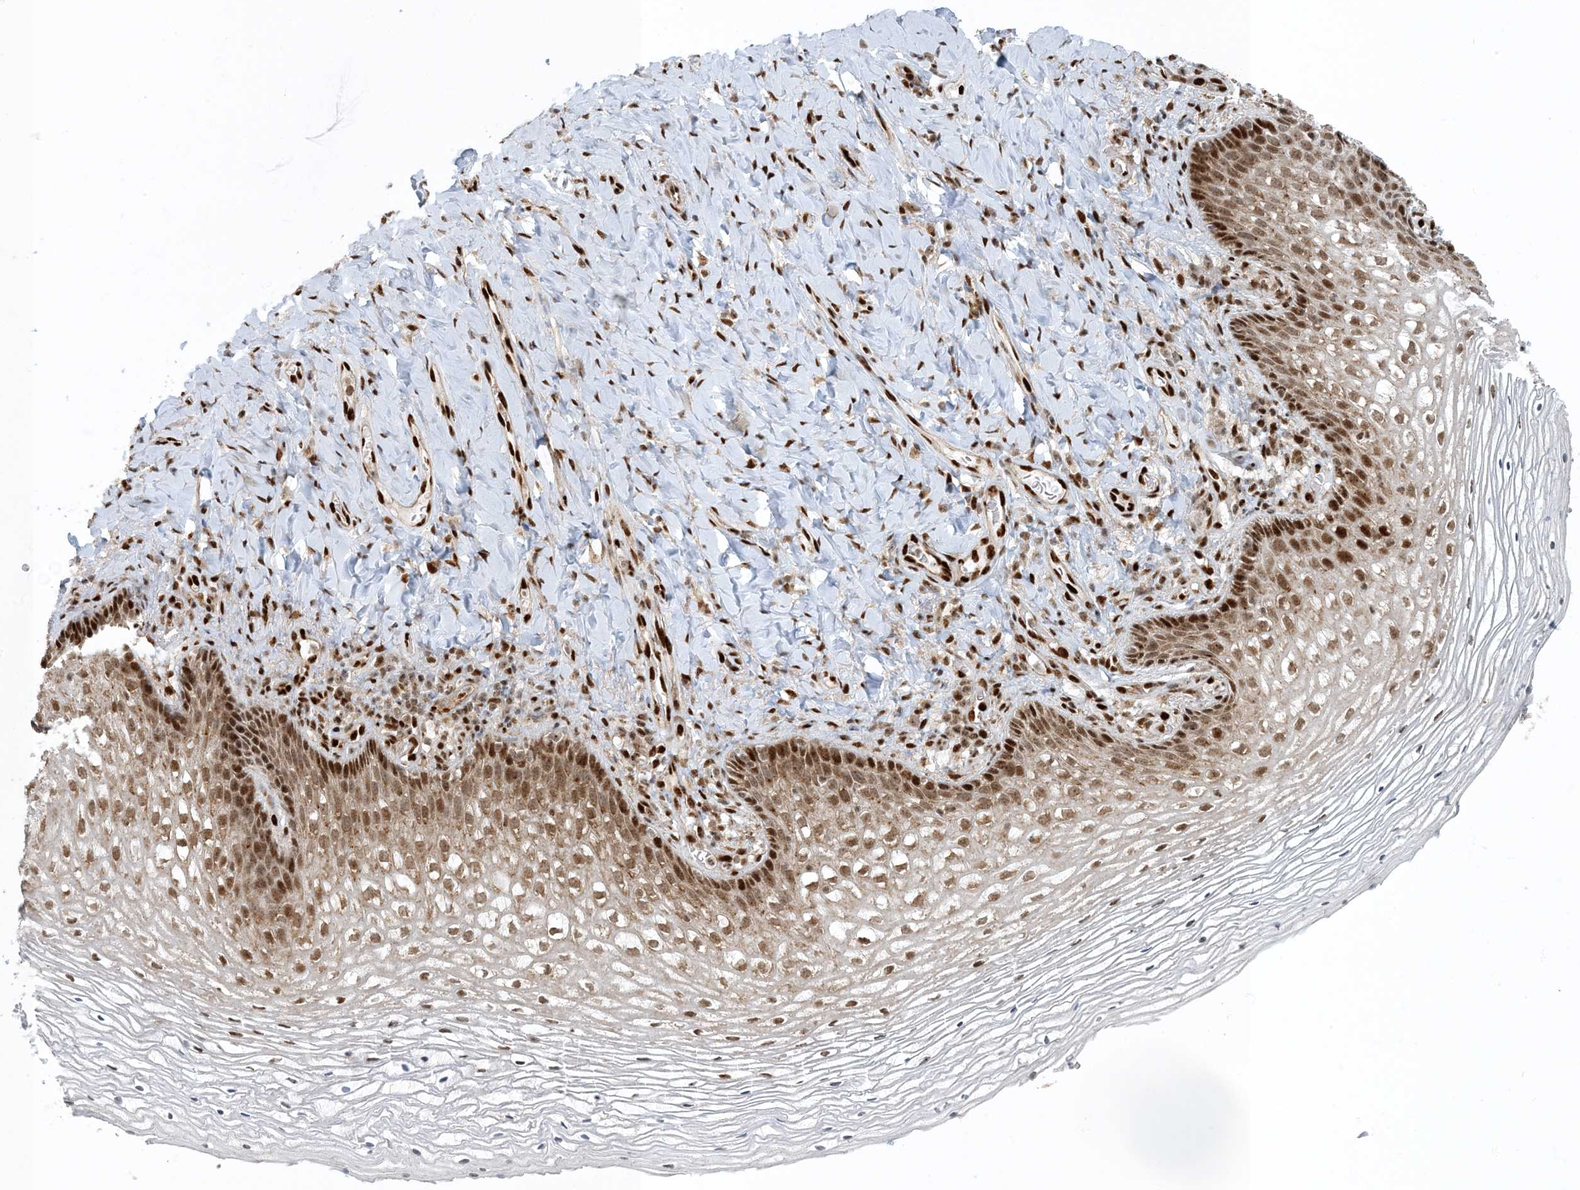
{"staining": {"intensity": "strong", "quantity": ">75%", "location": "nuclear"}, "tissue": "vagina", "cell_type": "Squamous epithelial cells", "image_type": "normal", "snomed": [{"axis": "morphology", "description": "Normal tissue, NOS"}, {"axis": "topography", "description": "Vagina"}], "caption": "Protein staining by immunohistochemistry demonstrates strong nuclear positivity in about >75% of squamous epithelial cells in unremarkable vagina.", "gene": "MBD1", "patient": {"sex": "female", "age": 60}}